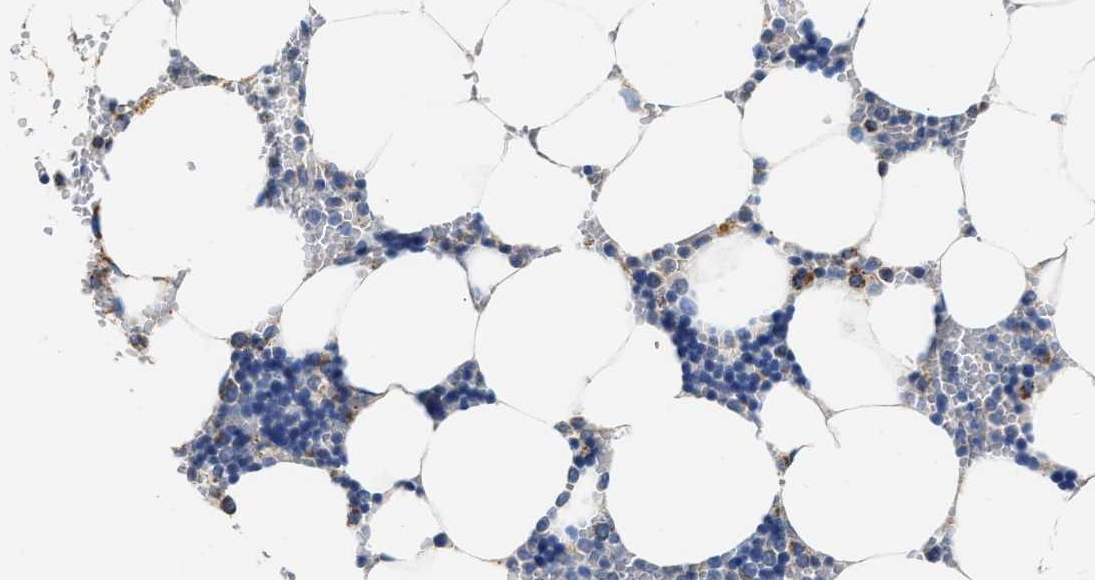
{"staining": {"intensity": "moderate", "quantity": "<25%", "location": "cytoplasmic/membranous"}, "tissue": "bone marrow", "cell_type": "Hematopoietic cells", "image_type": "normal", "snomed": [{"axis": "morphology", "description": "Normal tissue, NOS"}, {"axis": "topography", "description": "Bone marrow"}], "caption": "IHC (DAB) staining of benign human bone marrow exhibits moderate cytoplasmic/membranous protein expression in about <25% of hematopoietic cells. The staining was performed using DAB, with brown indicating positive protein expression. Nuclei are stained blue with hematoxylin.", "gene": "ACADVL", "patient": {"sex": "male", "age": 70}}